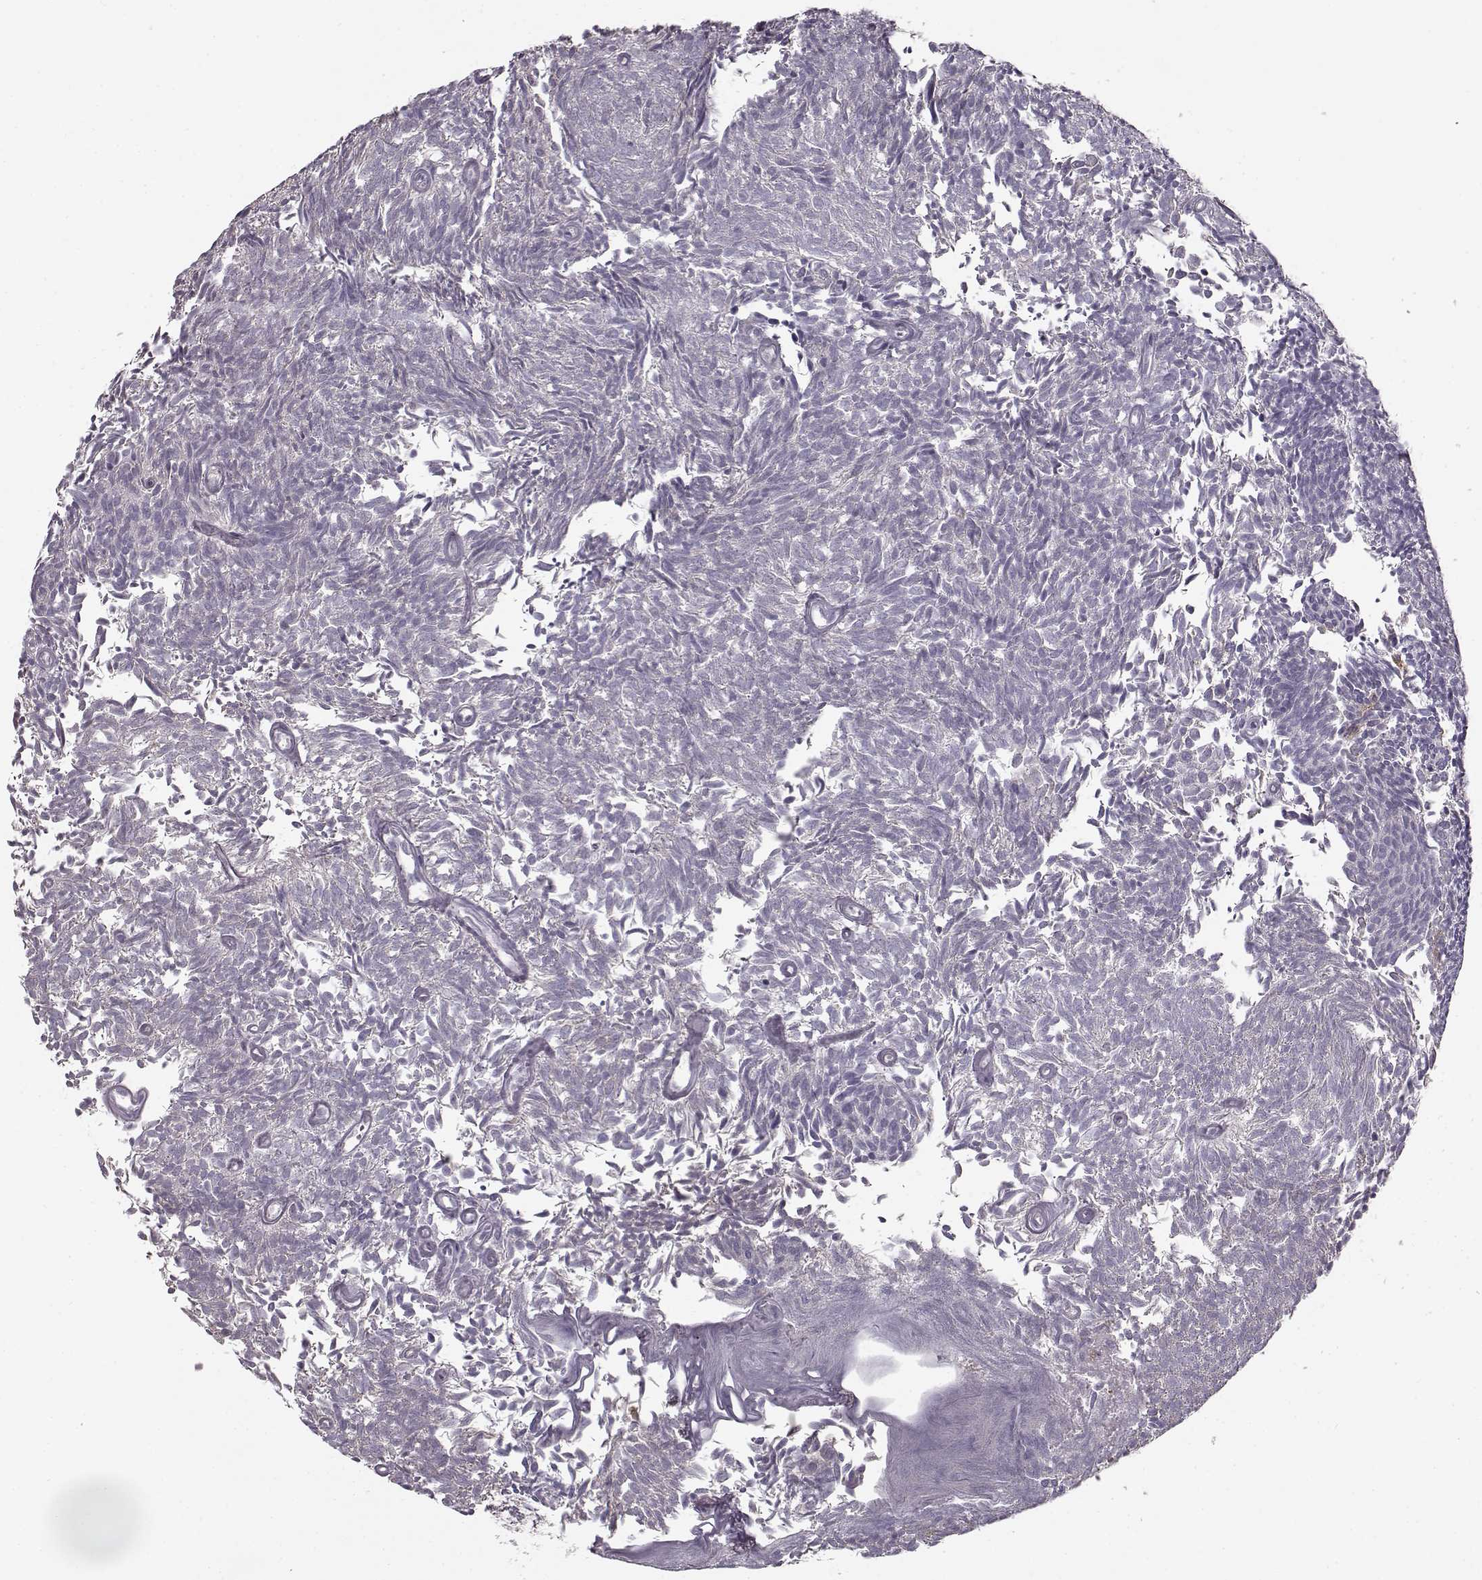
{"staining": {"intensity": "negative", "quantity": "none", "location": "none"}, "tissue": "urothelial cancer", "cell_type": "Tumor cells", "image_type": "cancer", "snomed": [{"axis": "morphology", "description": "Urothelial carcinoma, Low grade"}, {"axis": "topography", "description": "Urinary bladder"}], "caption": "Low-grade urothelial carcinoma was stained to show a protein in brown. There is no significant positivity in tumor cells.", "gene": "MAP6D1", "patient": {"sex": "male", "age": 77}}